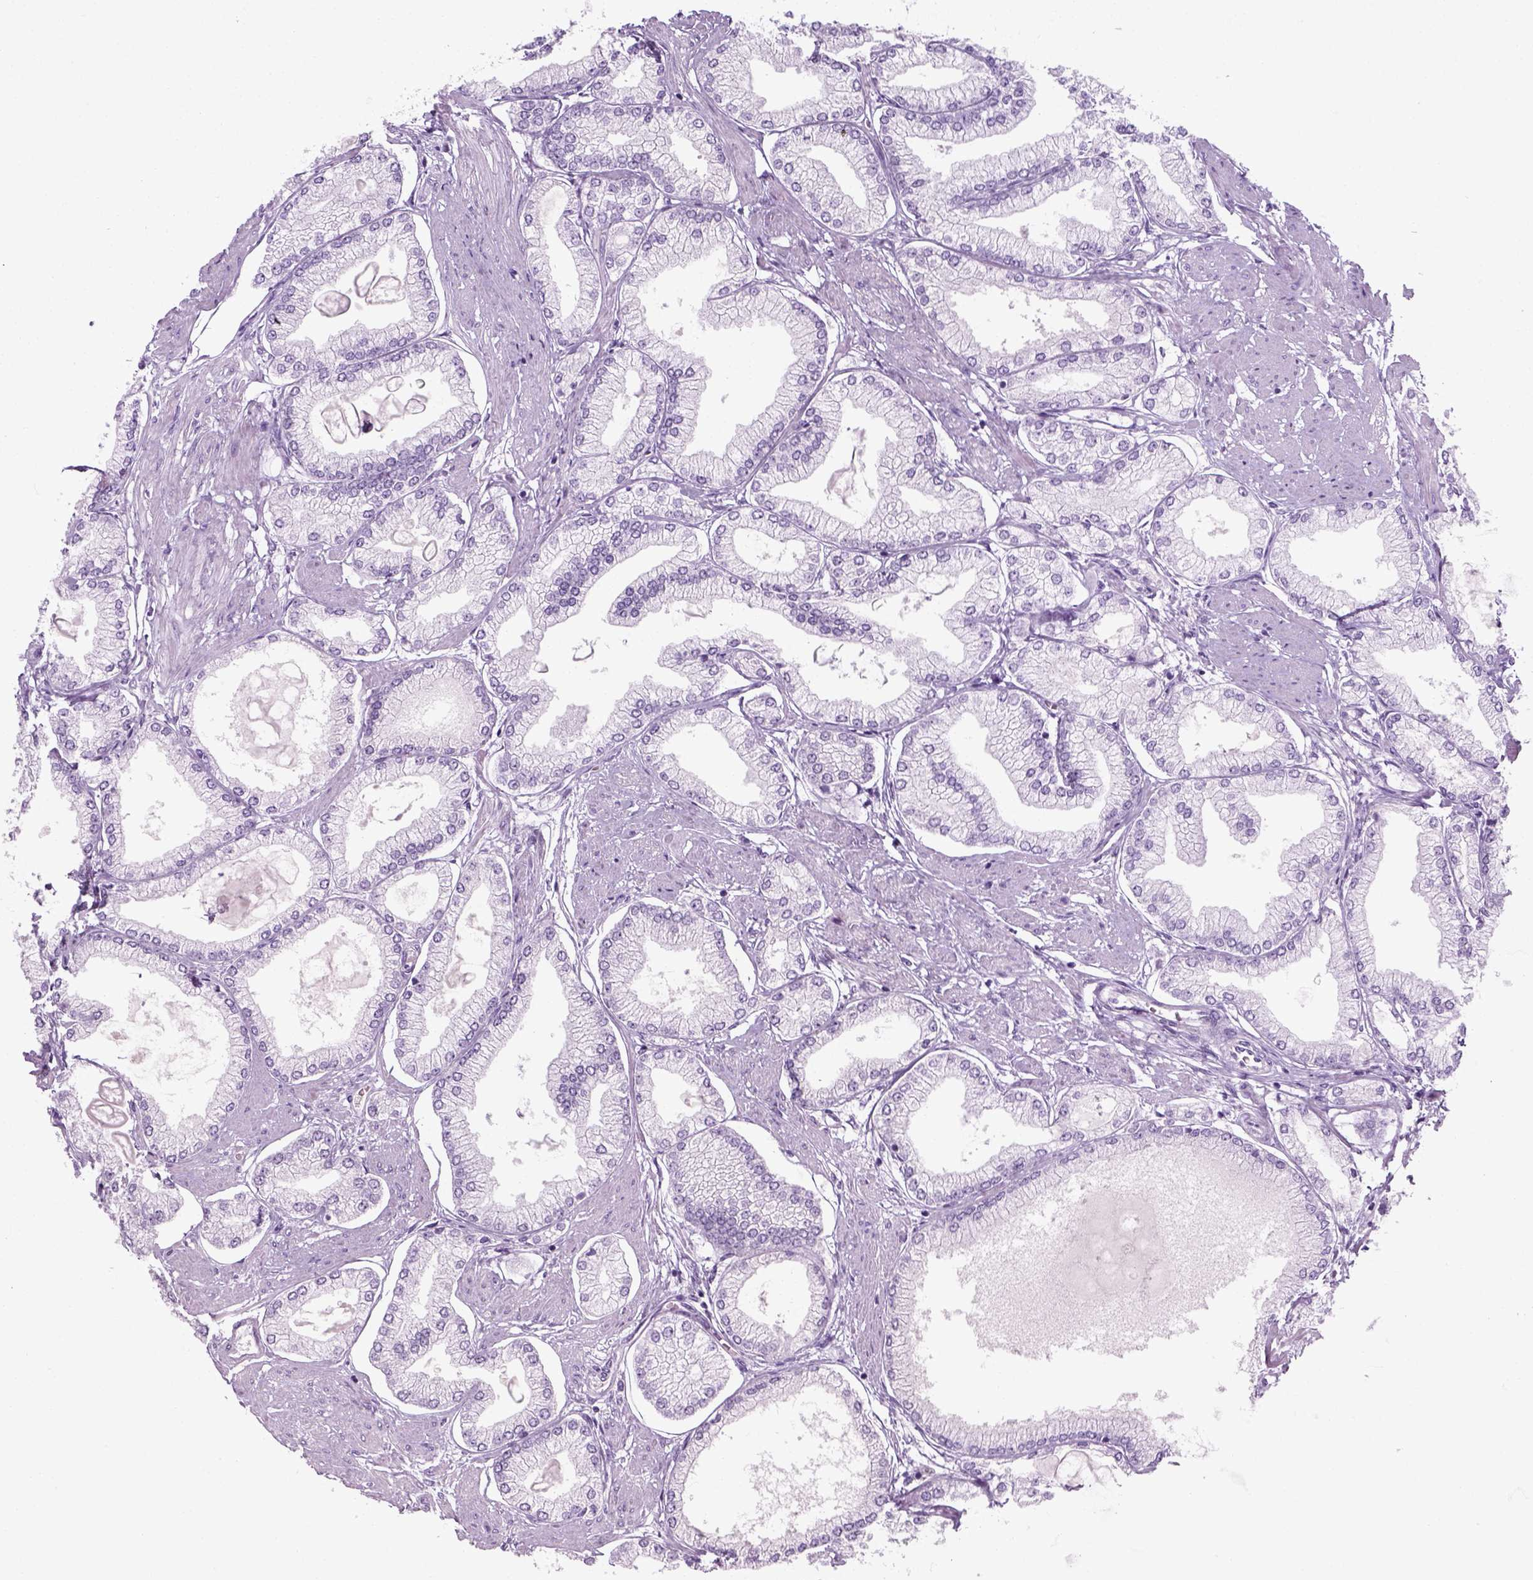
{"staining": {"intensity": "negative", "quantity": "none", "location": "none"}, "tissue": "prostate cancer", "cell_type": "Tumor cells", "image_type": "cancer", "snomed": [{"axis": "morphology", "description": "Adenocarcinoma, High grade"}, {"axis": "topography", "description": "Prostate"}], "caption": "Prostate cancer was stained to show a protein in brown. There is no significant staining in tumor cells.", "gene": "SLC12A5", "patient": {"sex": "male", "age": 68}}